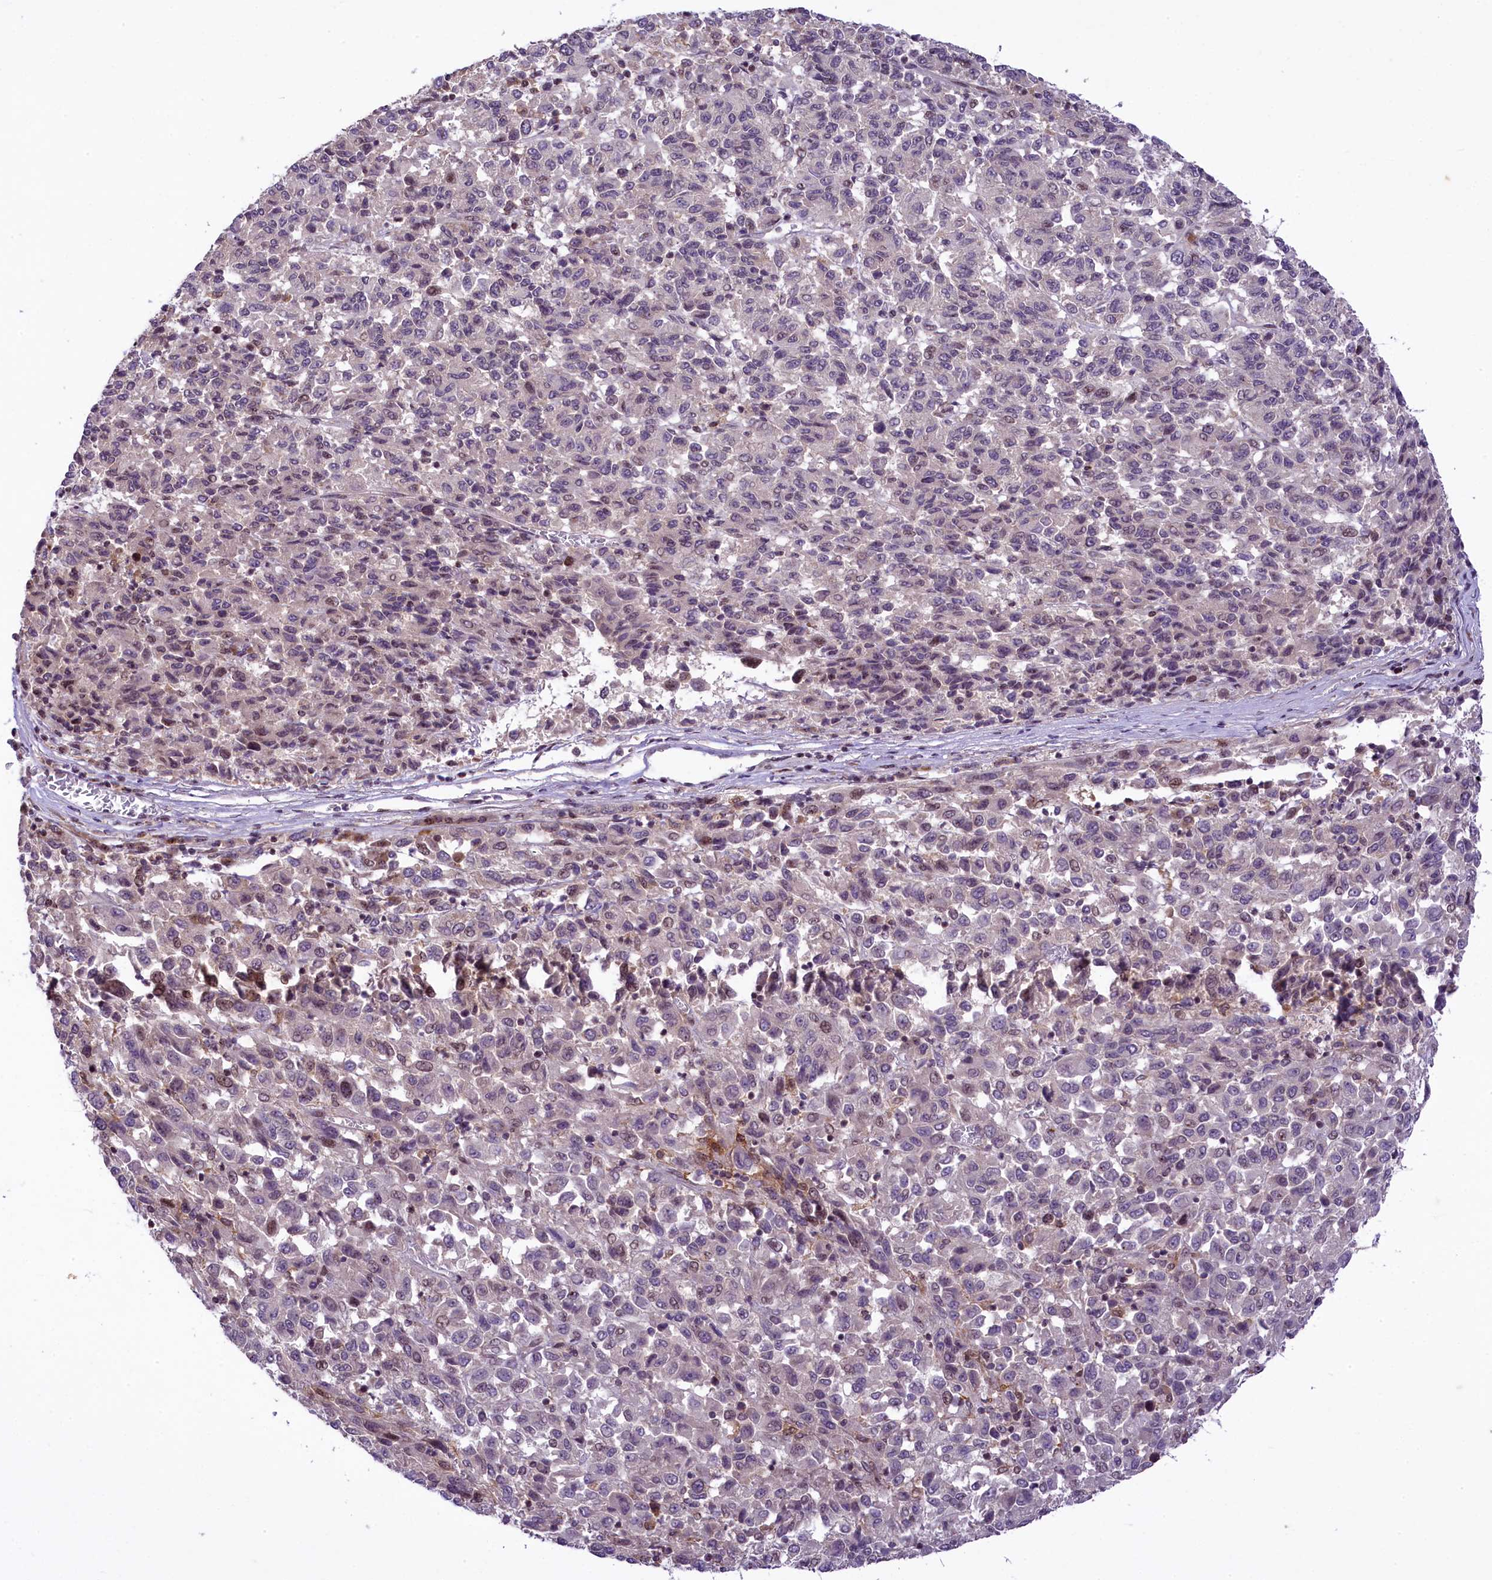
{"staining": {"intensity": "negative", "quantity": "none", "location": "none"}, "tissue": "melanoma", "cell_type": "Tumor cells", "image_type": "cancer", "snomed": [{"axis": "morphology", "description": "Malignant melanoma, Metastatic site"}, {"axis": "topography", "description": "Lung"}], "caption": "This image is of melanoma stained with immunohistochemistry (IHC) to label a protein in brown with the nuclei are counter-stained blue. There is no expression in tumor cells.", "gene": "RBBP8", "patient": {"sex": "male", "age": 64}}